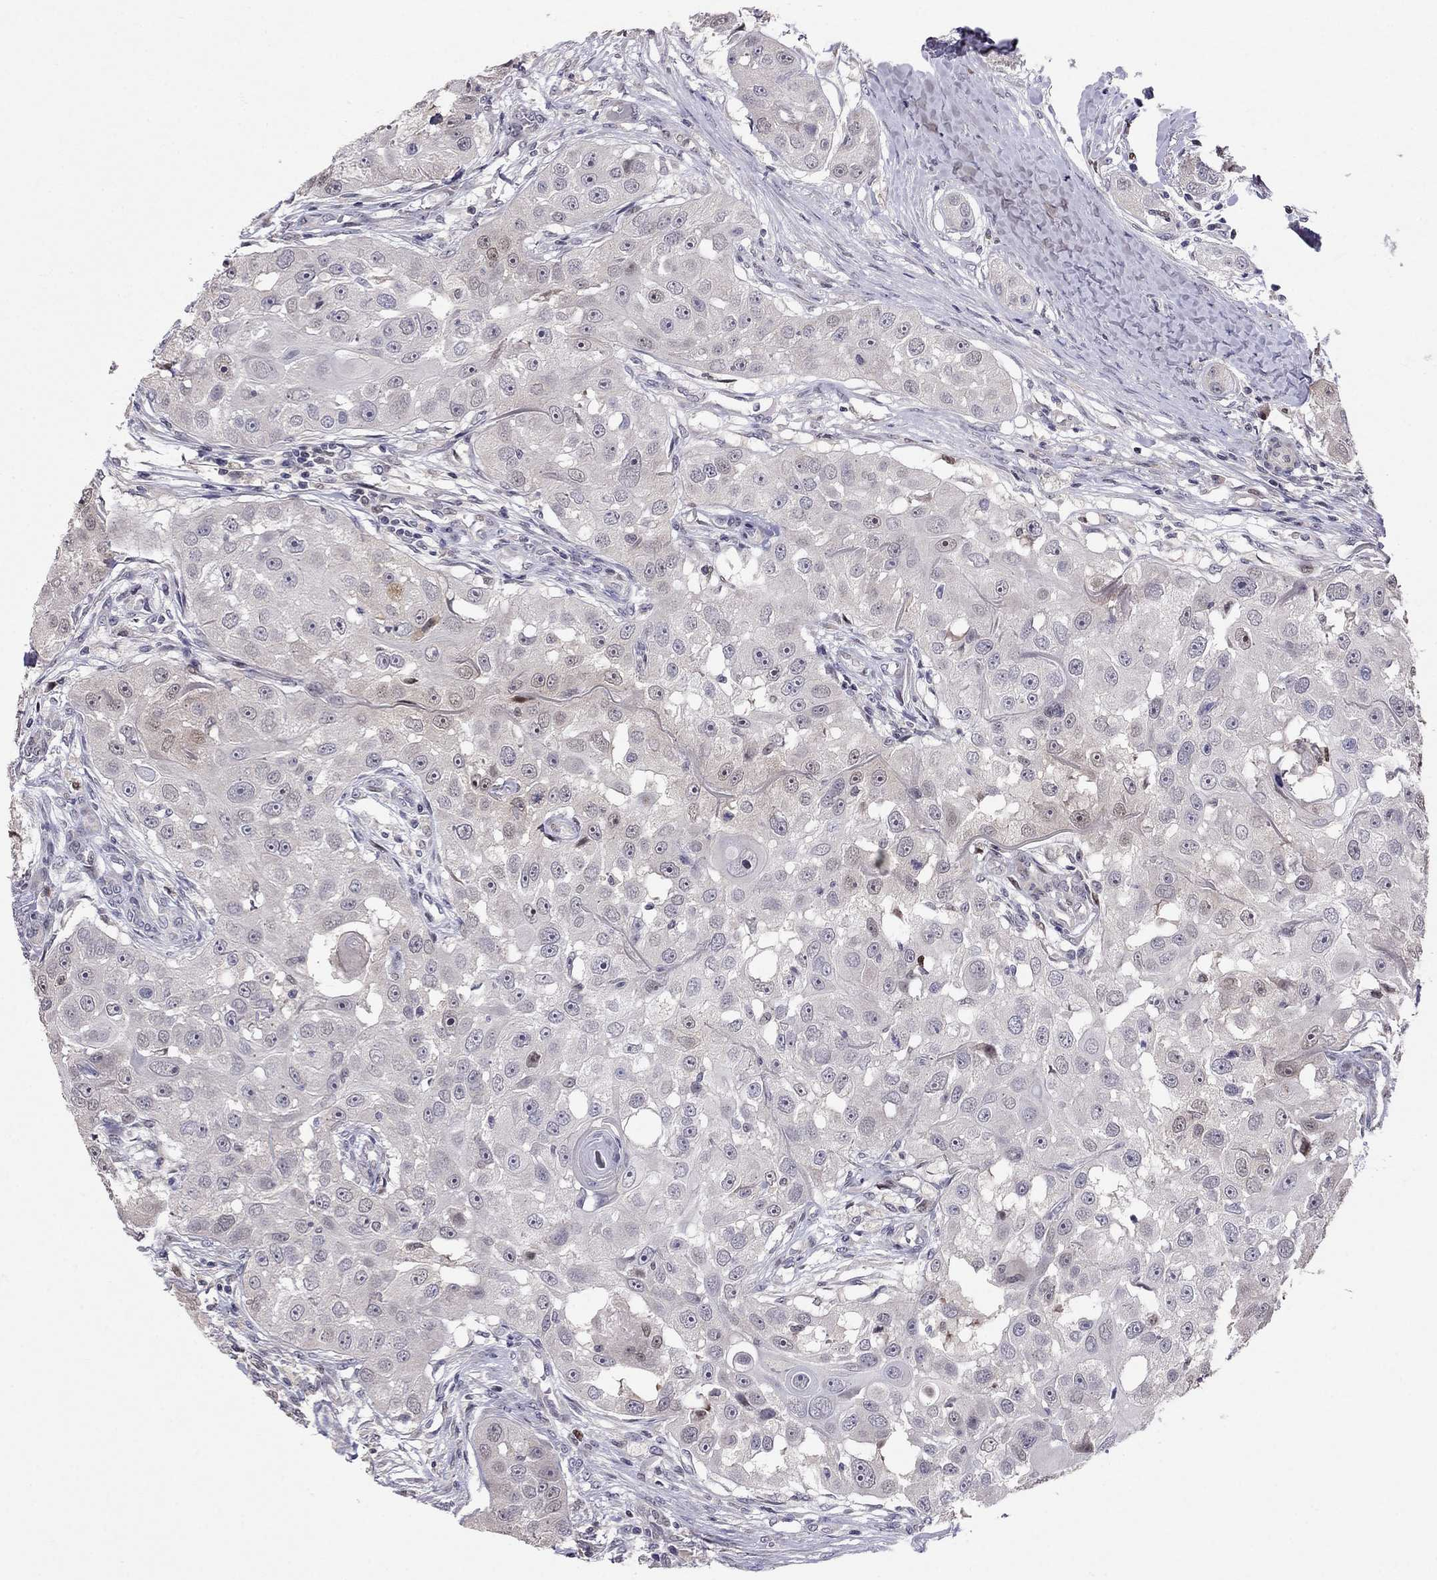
{"staining": {"intensity": "negative", "quantity": "none", "location": "none"}, "tissue": "head and neck cancer", "cell_type": "Tumor cells", "image_type": "cancer", "snomed": [{"axis": "morphology", "description": "Squamous cell carcinoma, NOS"}, {"axis": "topography", "description": "Head-Neck"}], "caption": "Immunohistochemistry image of neoplastic tissue: human head and neck cancer stained with DAB demonstrates no significant protein positivity in tumor cells.", "gene": "LRRC39", "patient": {"sex": "male", "age": 51}}